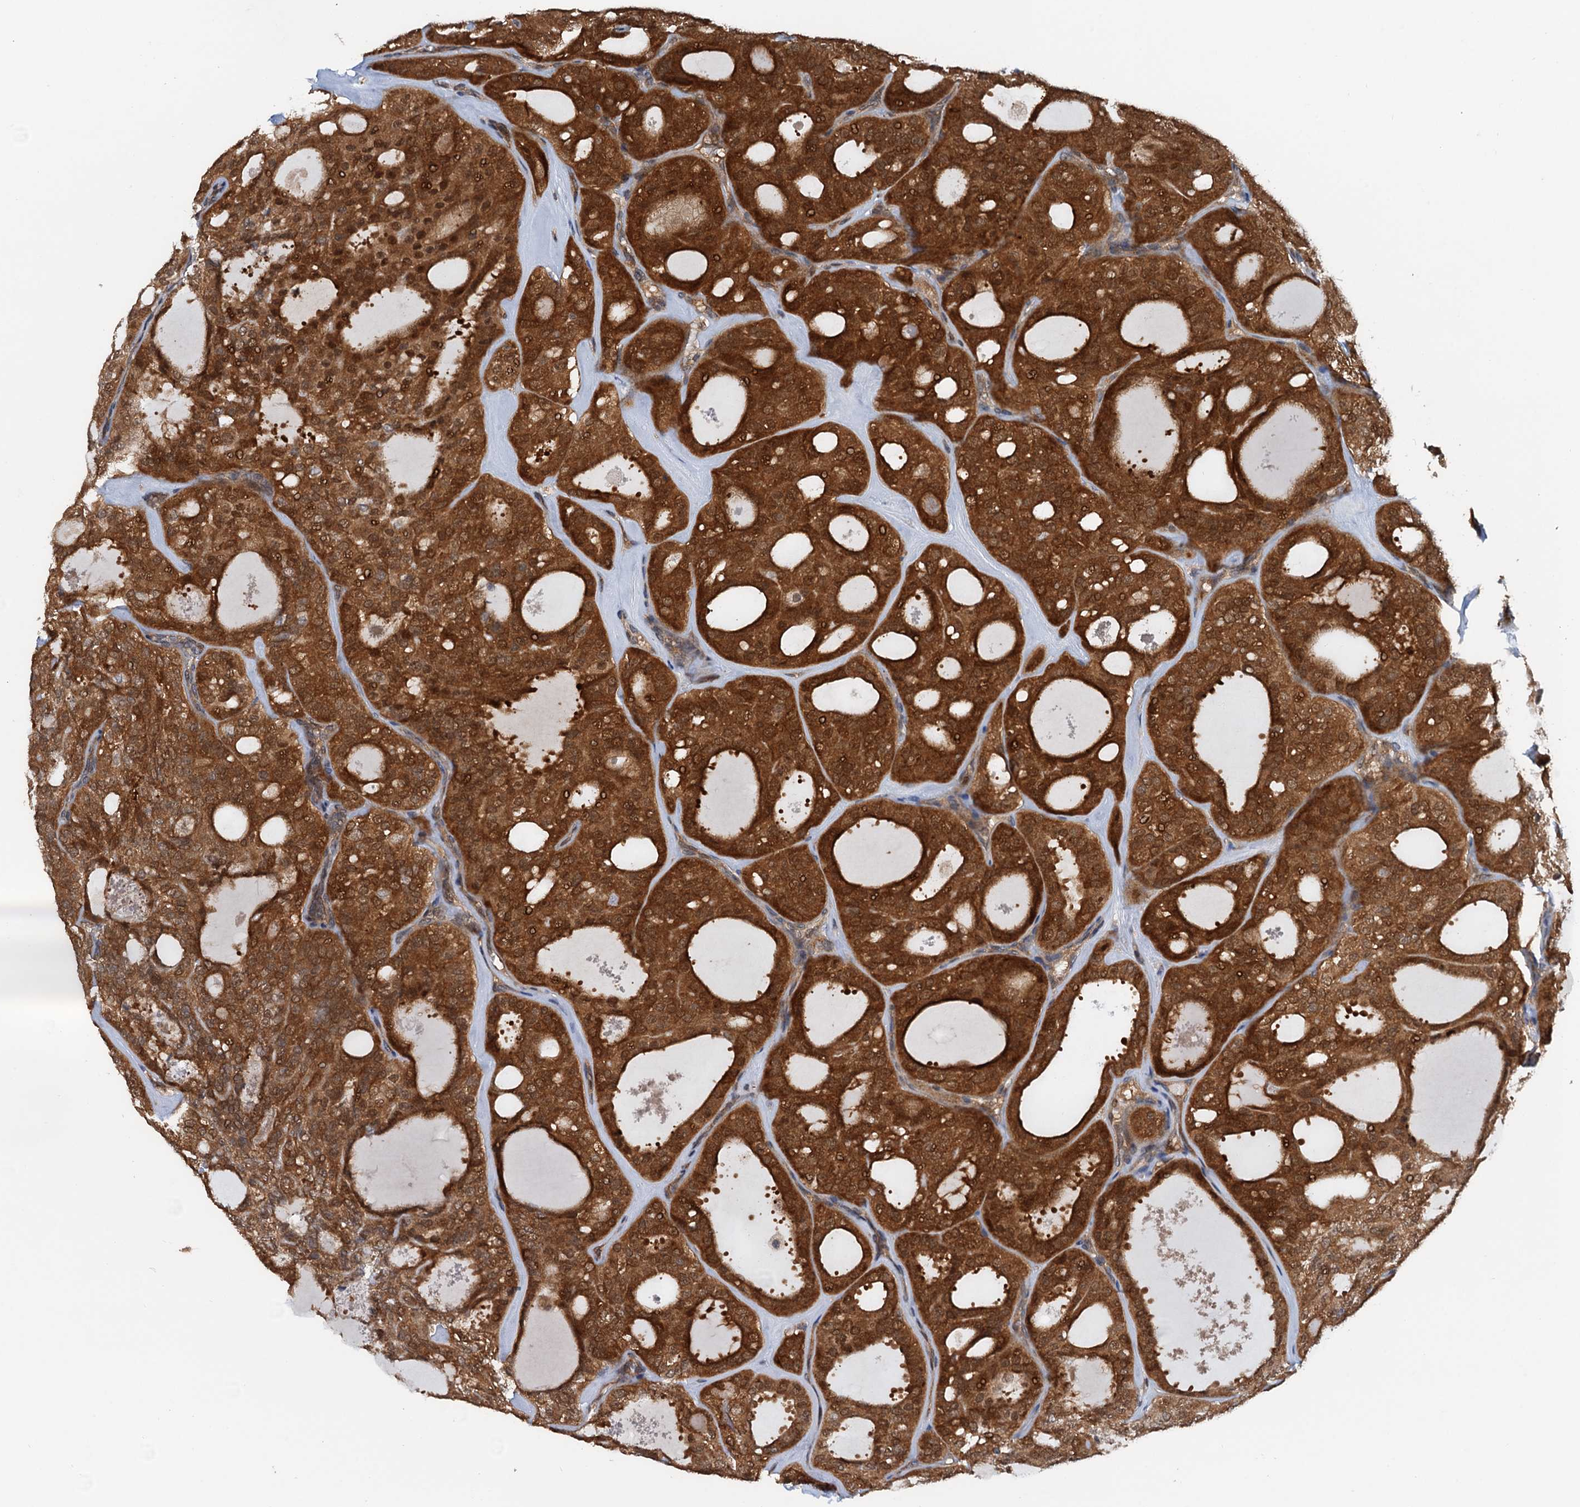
{"staining": {"intensity": "strong", "quantity": ">75%", "location": "cytoplasmic/membranous"}, "tissue": "thyroid cancer", "cell_type": "Tumor cells", "image_type": "cancer", "snomed": [{"axis": "morphology", "description": "Follicular adenoma carcinoma, NOS"}, {"axis": "topography", "description": "Thyroid gland"}], "caption": "Immunohistochemical staining of human follicular adenoma carcinoma (thyroid) exhibits high levels of strong cytoplasmic/membranous positivity in about >75% of tumor cells. Using DAB (3,3'-diaminobenzidine) (brown) and hematoxylin (blue) stains, captured at high magnification using brightfield microscopy.", "gene": "AAGAB", "patient": {"sex": "male", "age": 75}}